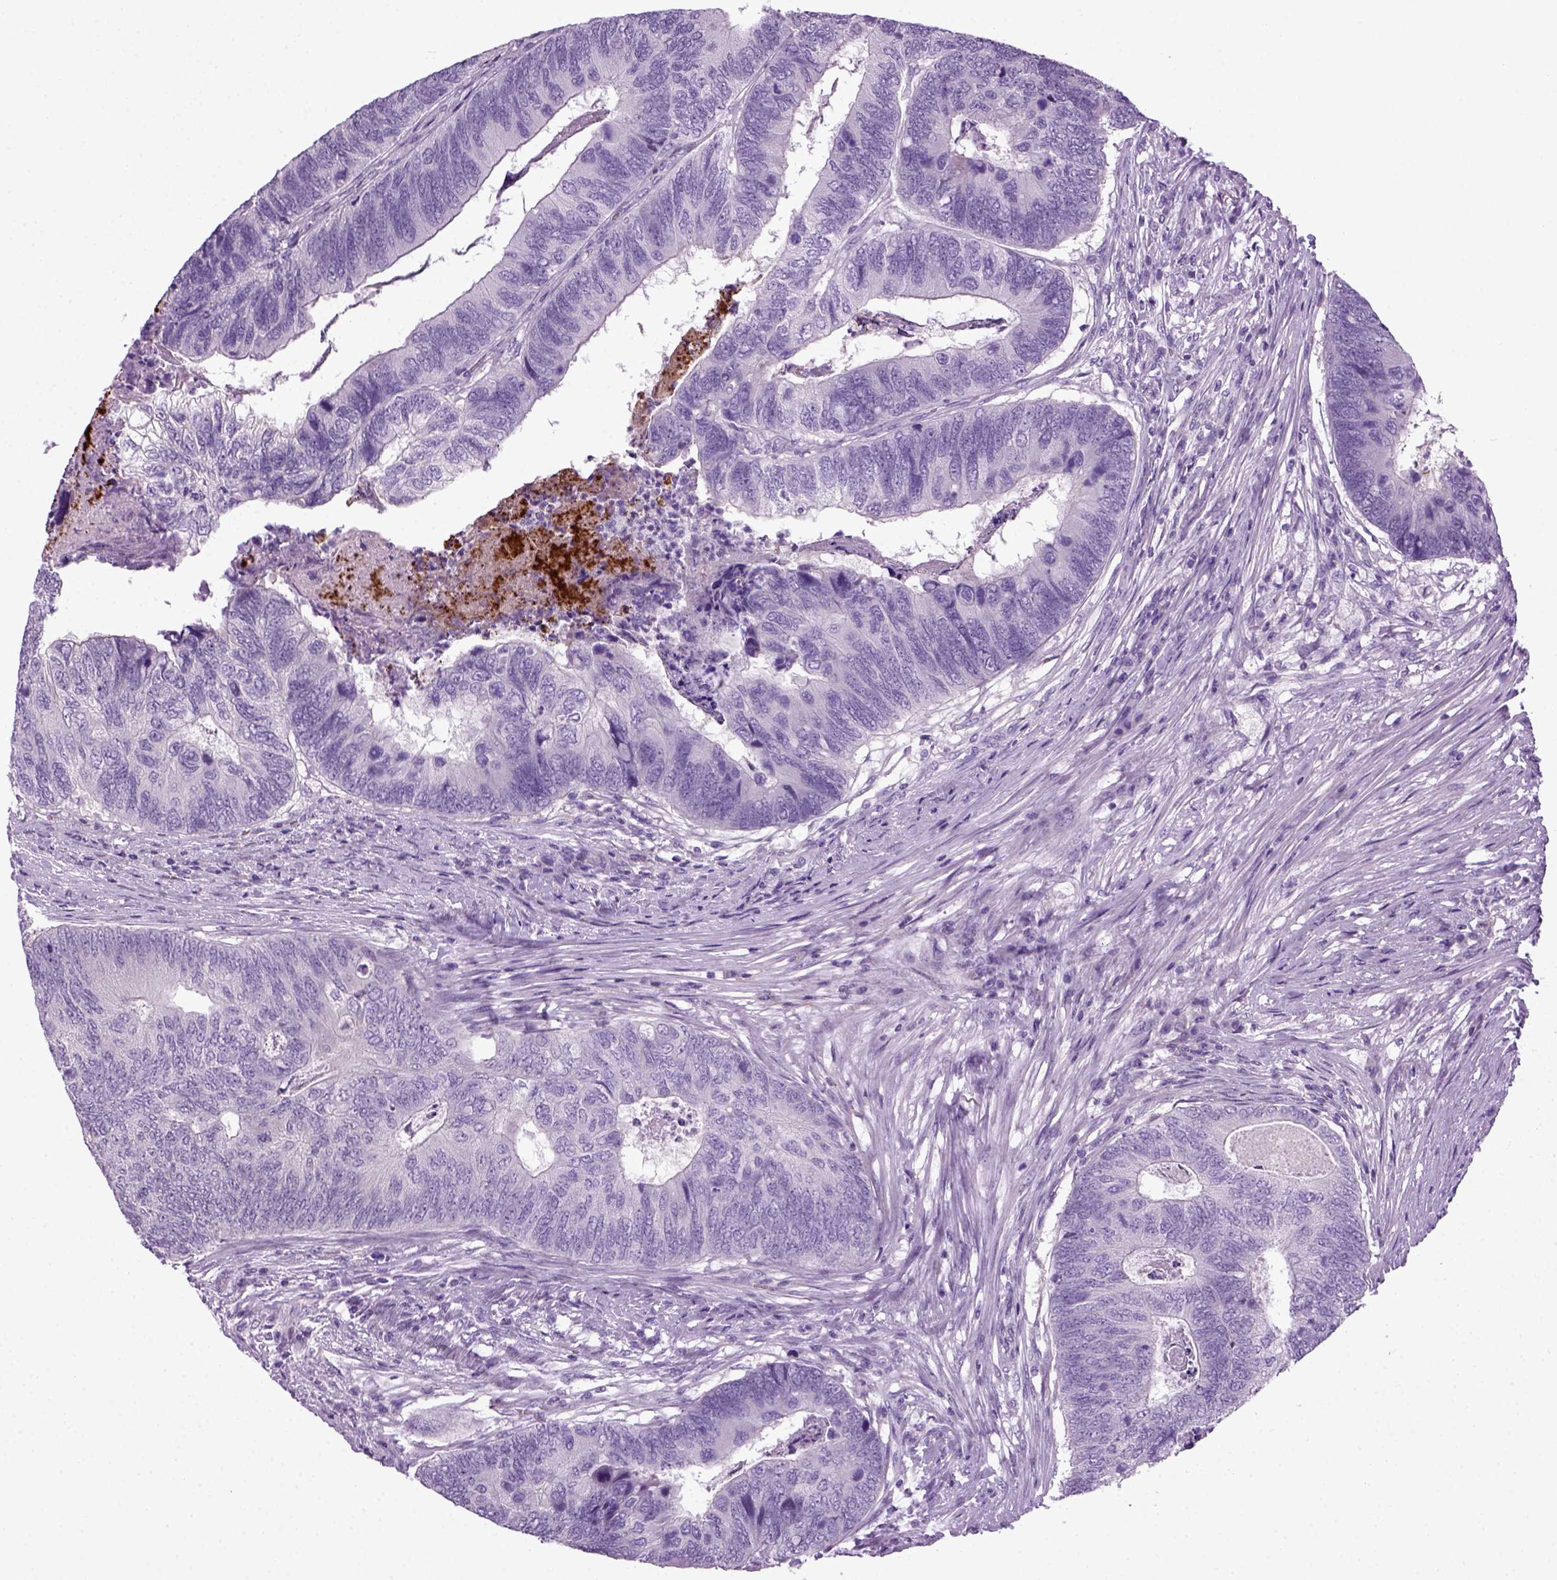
{"staining": {"intensity": "negative", "quantity": "none", "location": "none"}, "tissue": "colorectal cancer", "cell_type": "Tumor cells", "image_type": "cancer", "snomed": [{"axis": "morphology", "description": "Adenocarcinoma, NOS"}, {"axis": "topography", "description": "Colon"}], "caption": "IHC photomicrograph of neoplastic tissue: colorectal cancer stained with DAB exhibits no significant protein staining in tumor cells. (Brightfield microscopy of DAB immunohistochemistry at high magnification).", "gene": "HMCN2", "patient": {"sex": "female", "age": 67}}